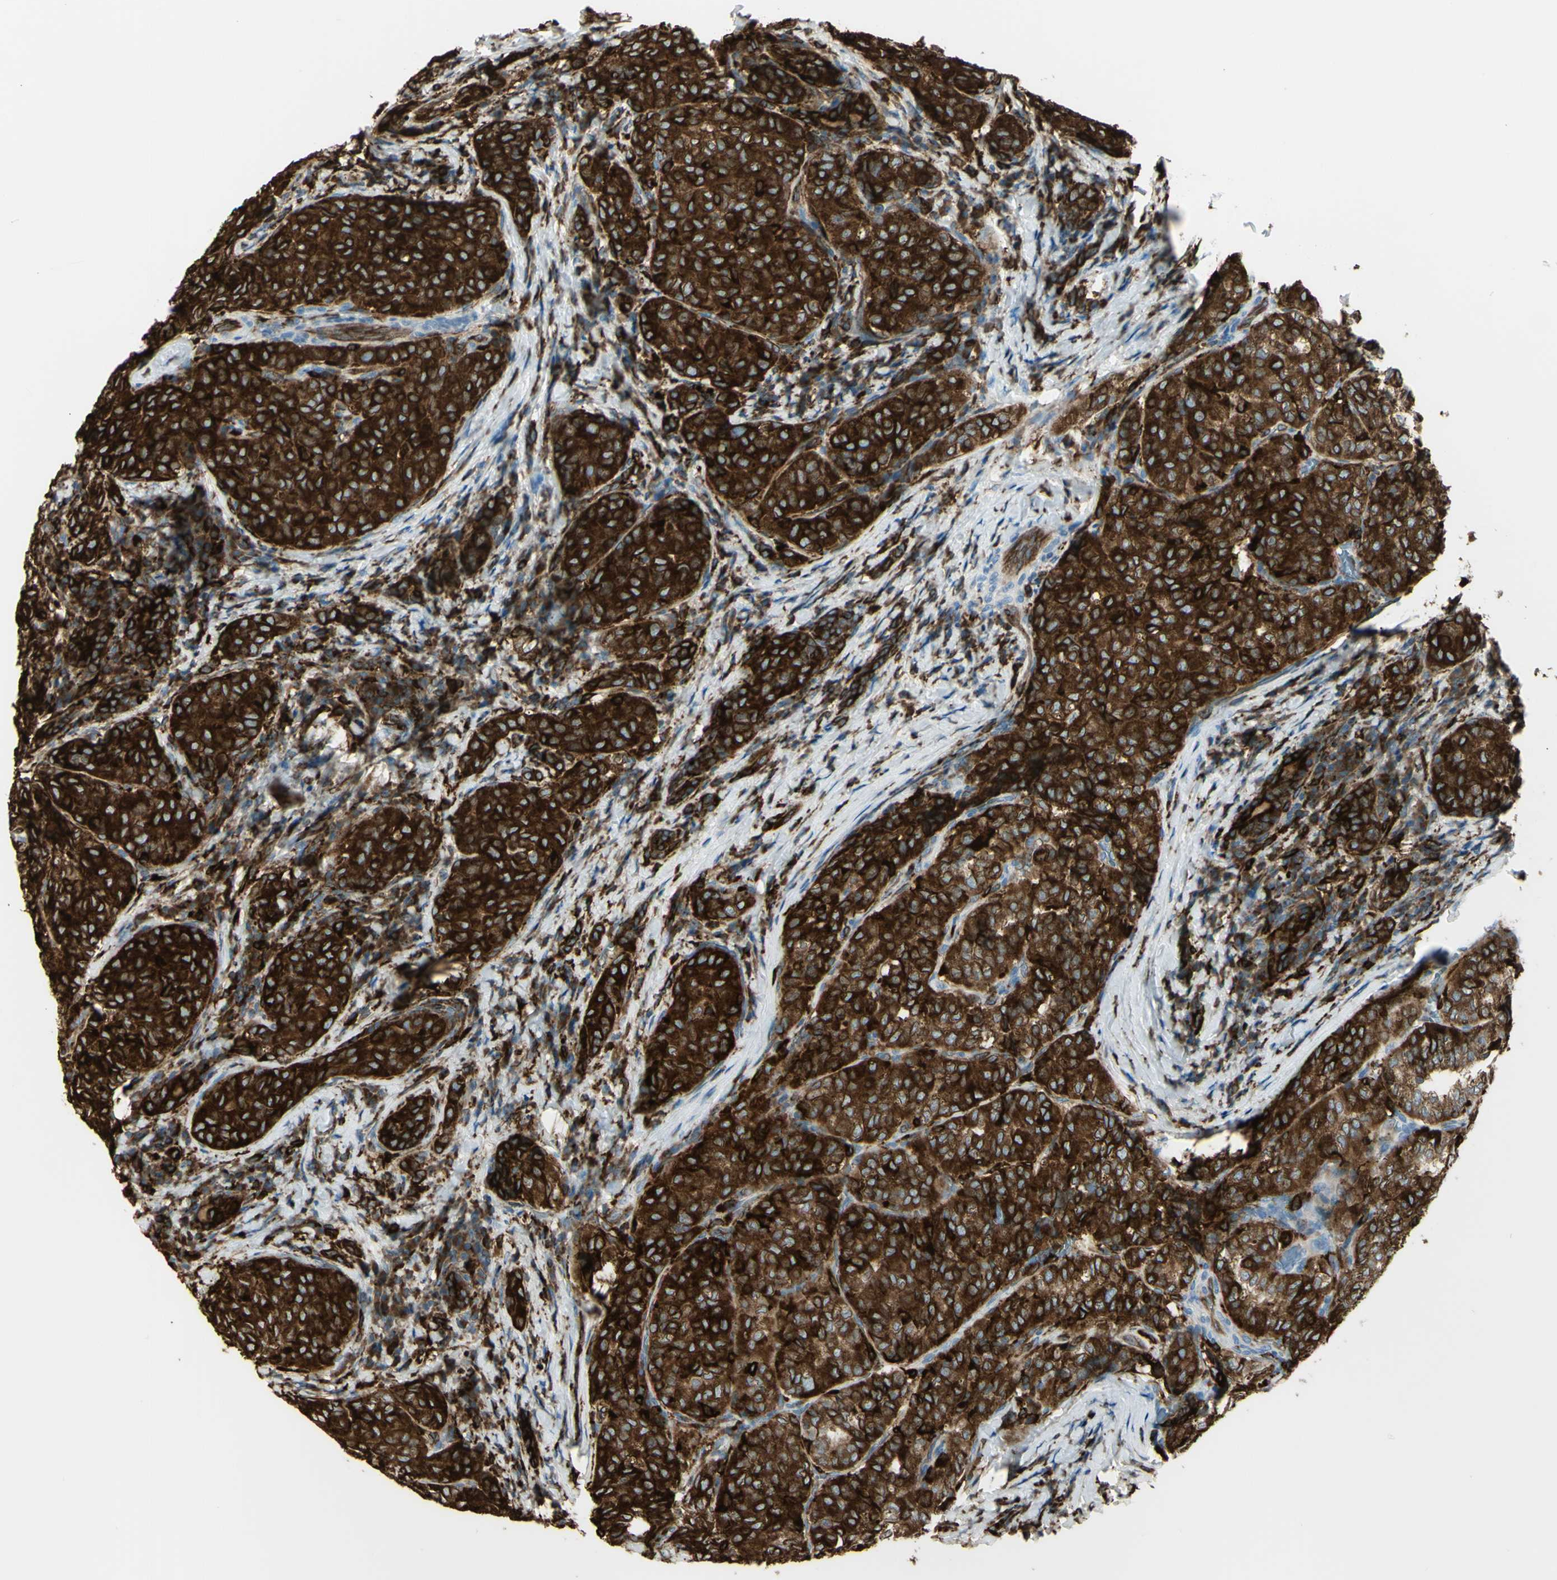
{"staining": {"intensity": "strong", "quantity": ">75%", "location": "cytoplasmic/membranous"}, "tissue": "thyroid cancer", "cell_type": "Tumor cells", "image_type": "cancer", "snomed": [{"axis": "morphology", "description": "Normal tissue, NOS"}, {"axis": "morphology", "description": "Papillary adenocarcinoma, NOS"}, {"axis": "topography", "description": "Thyroid gland"}], "caption": "Strong cytoplasmic/membranous protein staining is appreciated in about >75% of tumor cells in thyroid cancer.", "gene": "CD74", "patient": {"sex": "female", "age": 30}}